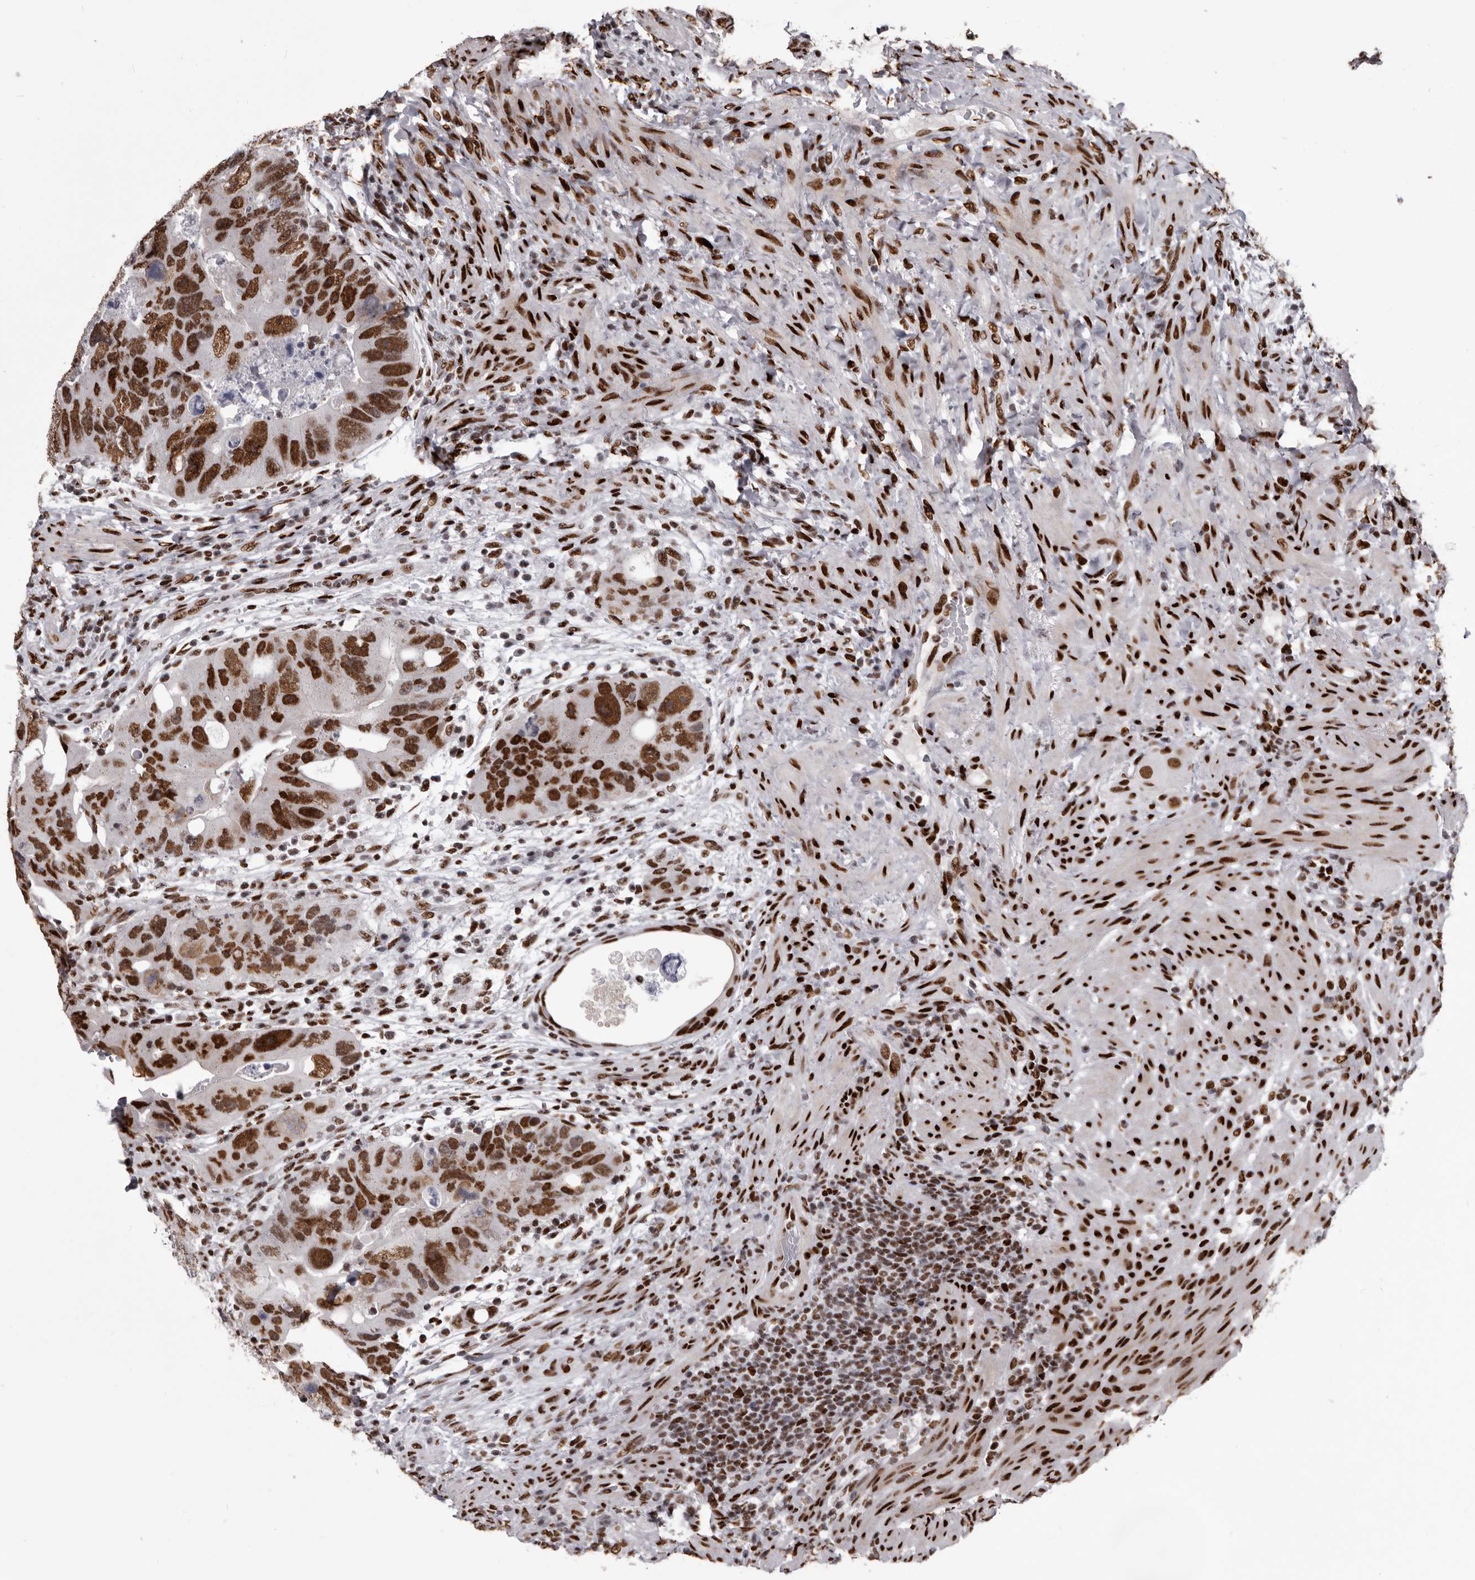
{"staining": {"intensity": "strong", "quantity": ">75%", "location": "nuclear"}, "tissue": "colorectal cancer", "cell_type": "Tumor cells", "image_type": "cancer", "snomed": [{"axis": "morphology", "description": "Adenocarcinoma, NOS"}, {"axis": "topography", "description": "Rectum"}], "caption": "A photomicrograph of human colorectal cancer stained for a protein shows strong nuclear brown staining in tumor cells. The protein of interest is shown in brown color, while the nuclei are stained blue.", "gene": "NUMA1", "patient": {"sex": "male", "age": 59}}